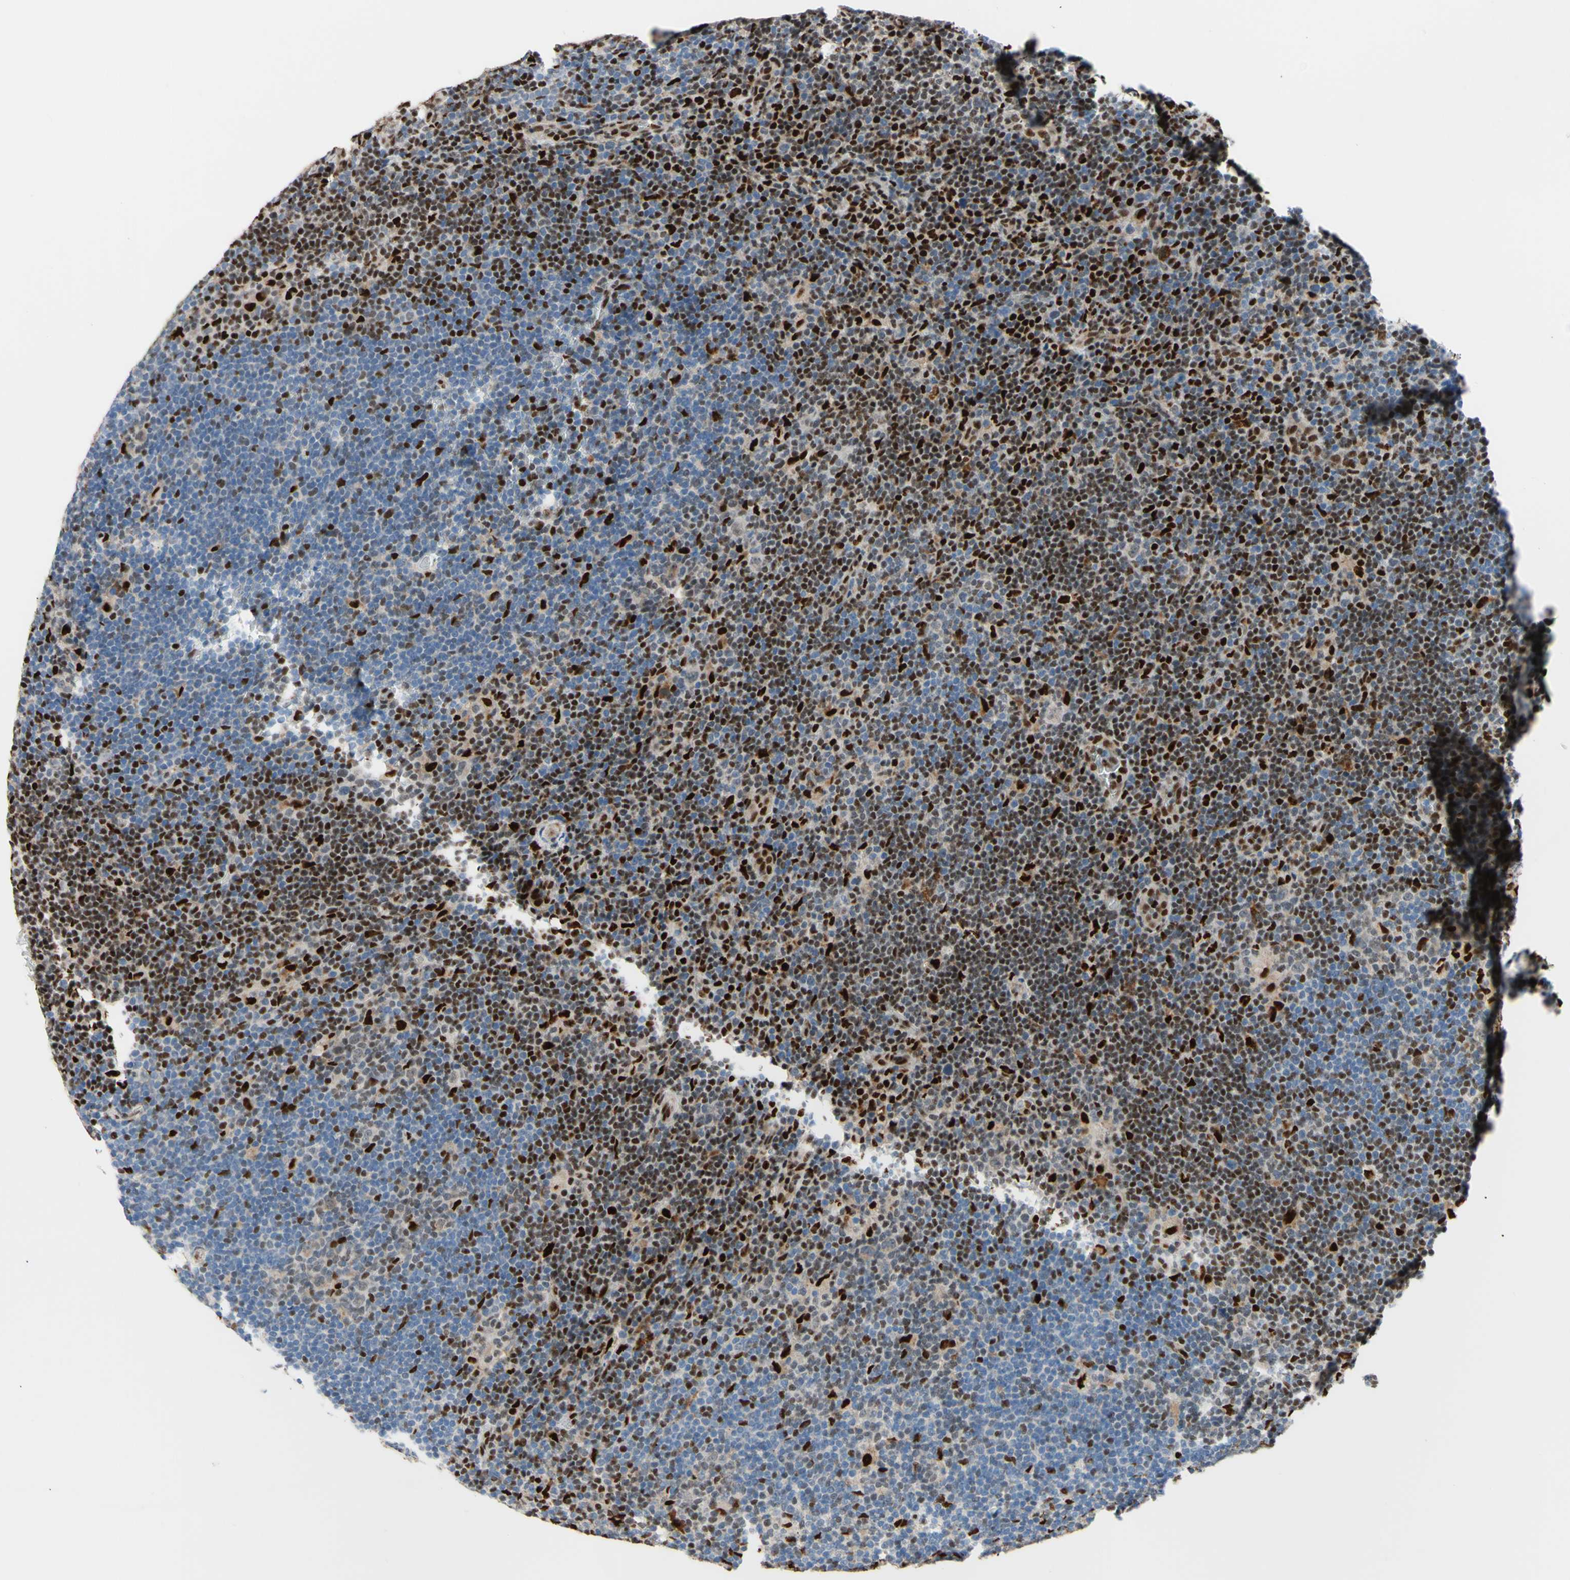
{"staining": {"intensity": "strong", "quantity": ">75%", "location": "nuclear"}, "tissue": "lymphoma", "cell_type": "Tumor cells", "image_type": "cancer", "snomed": [{"axis": "morphology", "description": "Hodgkin's disease, NOS"}, {"axis": "topography", "description": "Lymph node"}], "caption": "This image displays immunohistochemistry staining of human lymphoma, with high strong nuclear staining in about >75% of tumor cells.", "gene": "EED", "patient": {"sex": "female", "age": 57}}